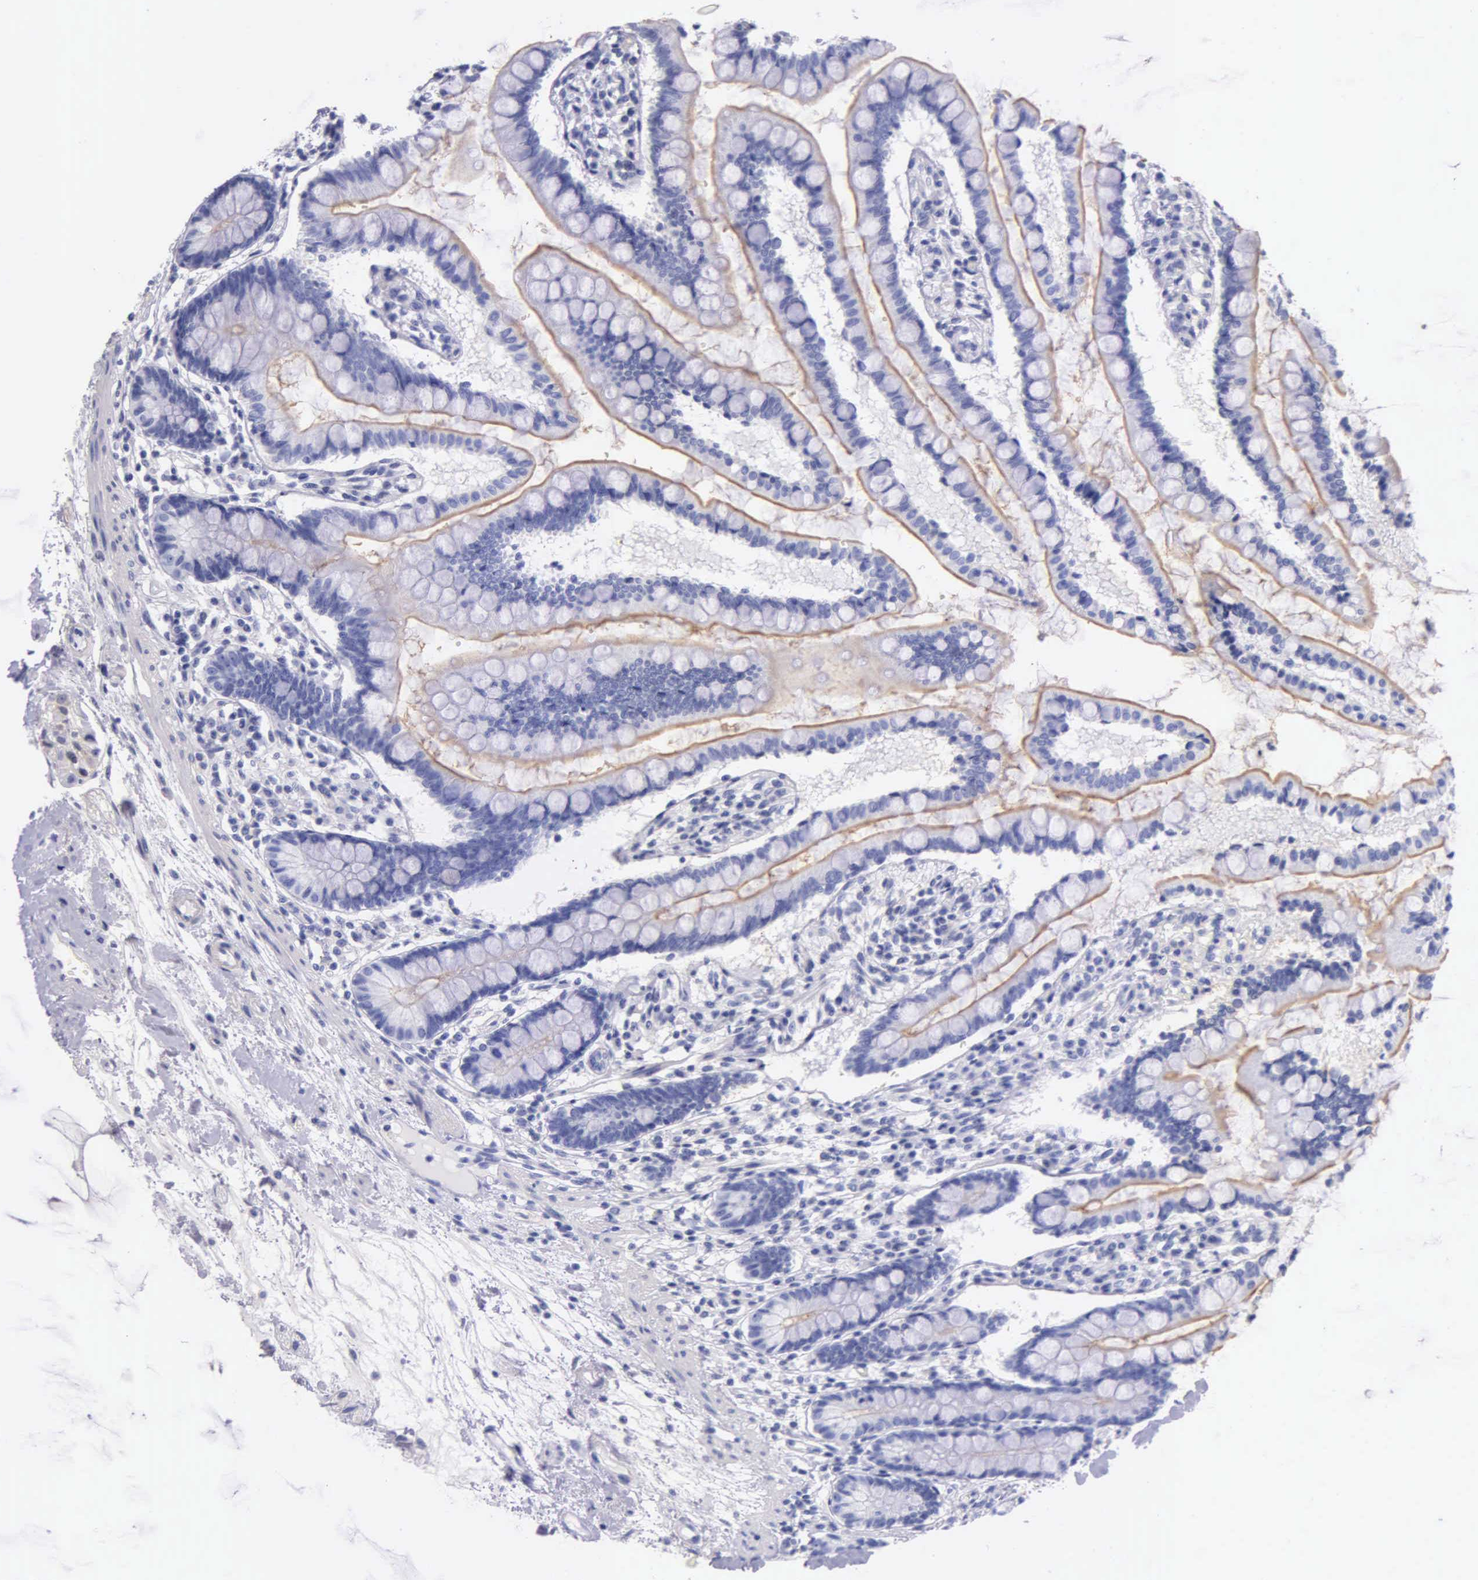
{"staining": {"intensity": "weak", "quantity": "25%-75%", "location": "cytoplasmic/membranous"}, "tissue": "small intestine", "cell_type": "Glandular cells", "image_type": "normal", "snomed": [{"axis": "morphology", "description": "Normal tissue, NOS"}, {"axis": "topography", "description": "Small intestine"}], "caption": "IHC photomicrograph of benign small intestine: small intestine stained using IHC reveals low levels of weak protein expression localized specifically in the cytoplasmic/membranous of glandular cells, appearing as a cytoplasmic/membranous brown color.", "gene": "GSTT2B", "patient": {"sex": "female", "age": 51}}